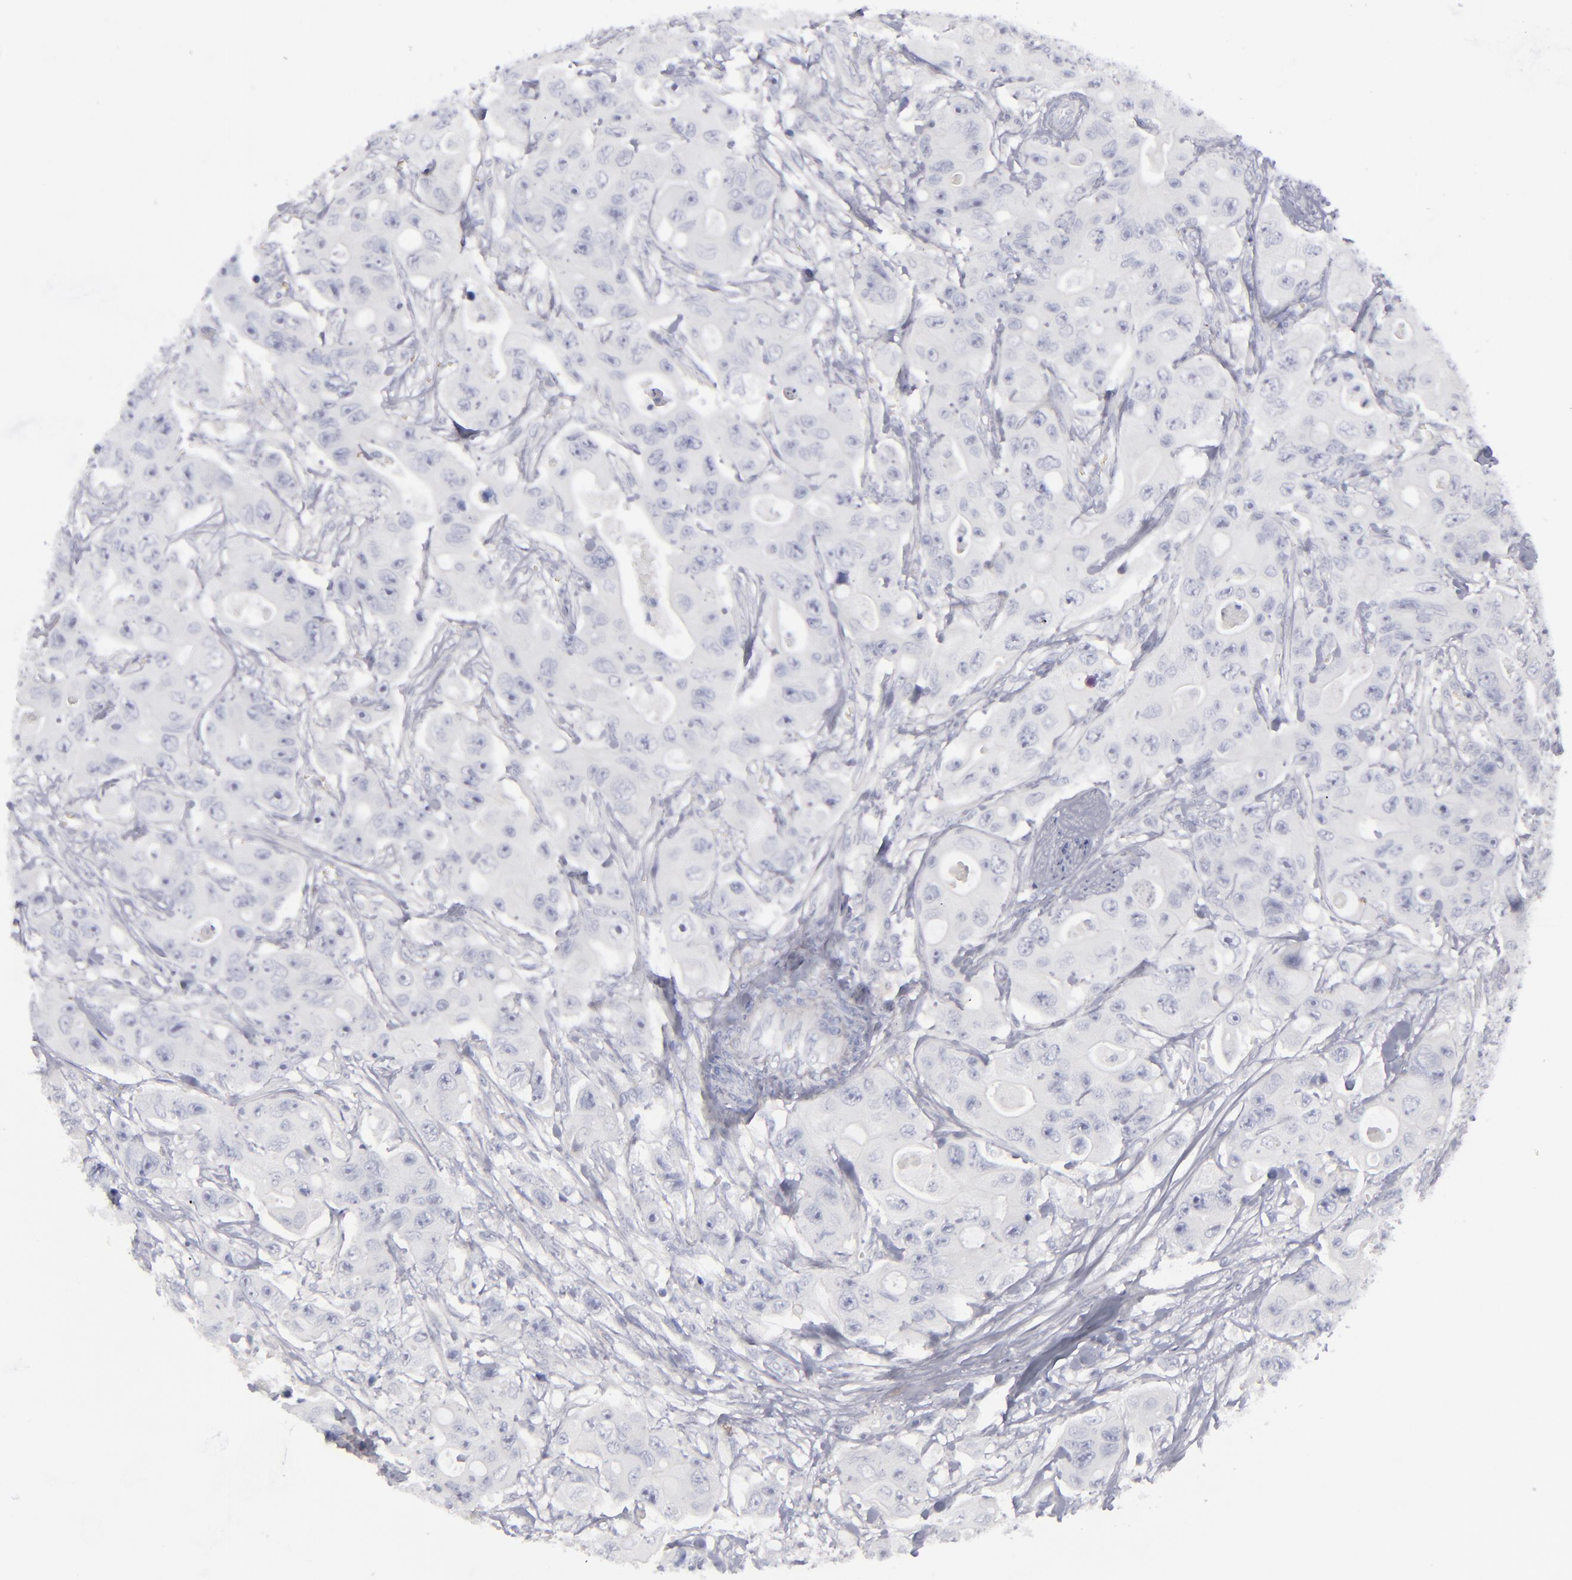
{"staining": {"intensity": "negative", "quantity": "none", "location": "none"}, "tissue": "colorectal cancer", "cell_type": "Tumor cells", "image_type": "cancer", "snomed": [{"axis": "morphology", "description": "Adenocarcinoma, NOS"}, {"axis": "topography", "description": "Colon"}], "caption": "Immunohistochemical staining of adenocarcinoma (colorectal) demonstrates no significant positivity in tumor cells.", "gene": "CD22", "patient": {"sex": "female", "age": 46}}